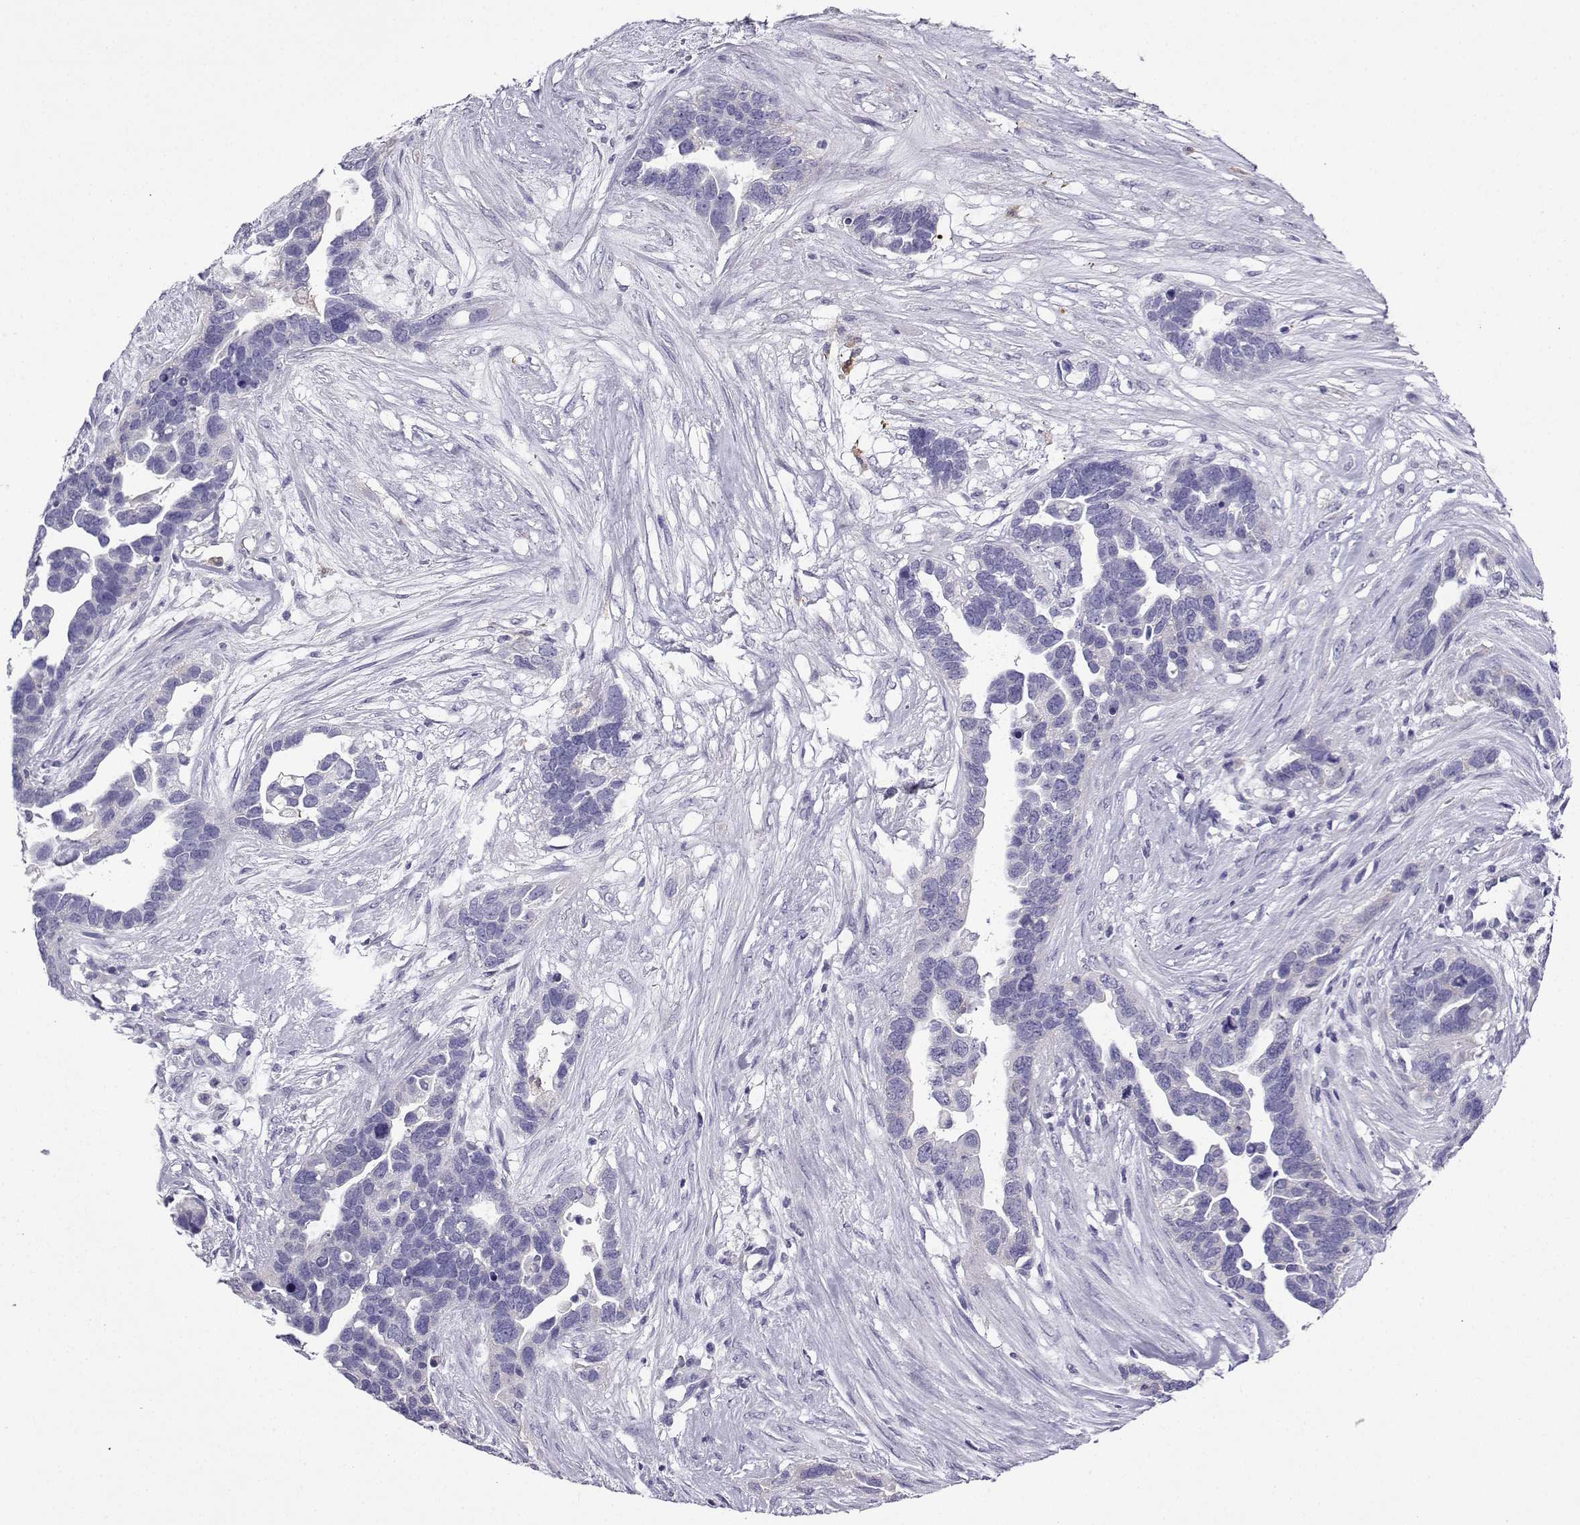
{"staining": {"intensity": "negative", "quantity": "none", "location": "none"}, "tissue": "ovarian cancer", "cell_type": "Tumor cells", "image_type": "cancer", "snomed": [{"axis": "morphology", "description": "Cystadenocarcinoma, serous, NOS"}, {"axis": "topography", "description": "Ovary"}], "caption": "Tumor cells show no significant protein positivity in ovarian cancer (serous cystadenocarcinoma). (DAB (3,3'-diaminobenzidine) immunohistochemistry (IHC) visualized using brightfield microscopy, high magnification).", "gene": "LINGO1", "patient": {"sex": "female", "age": 54}}